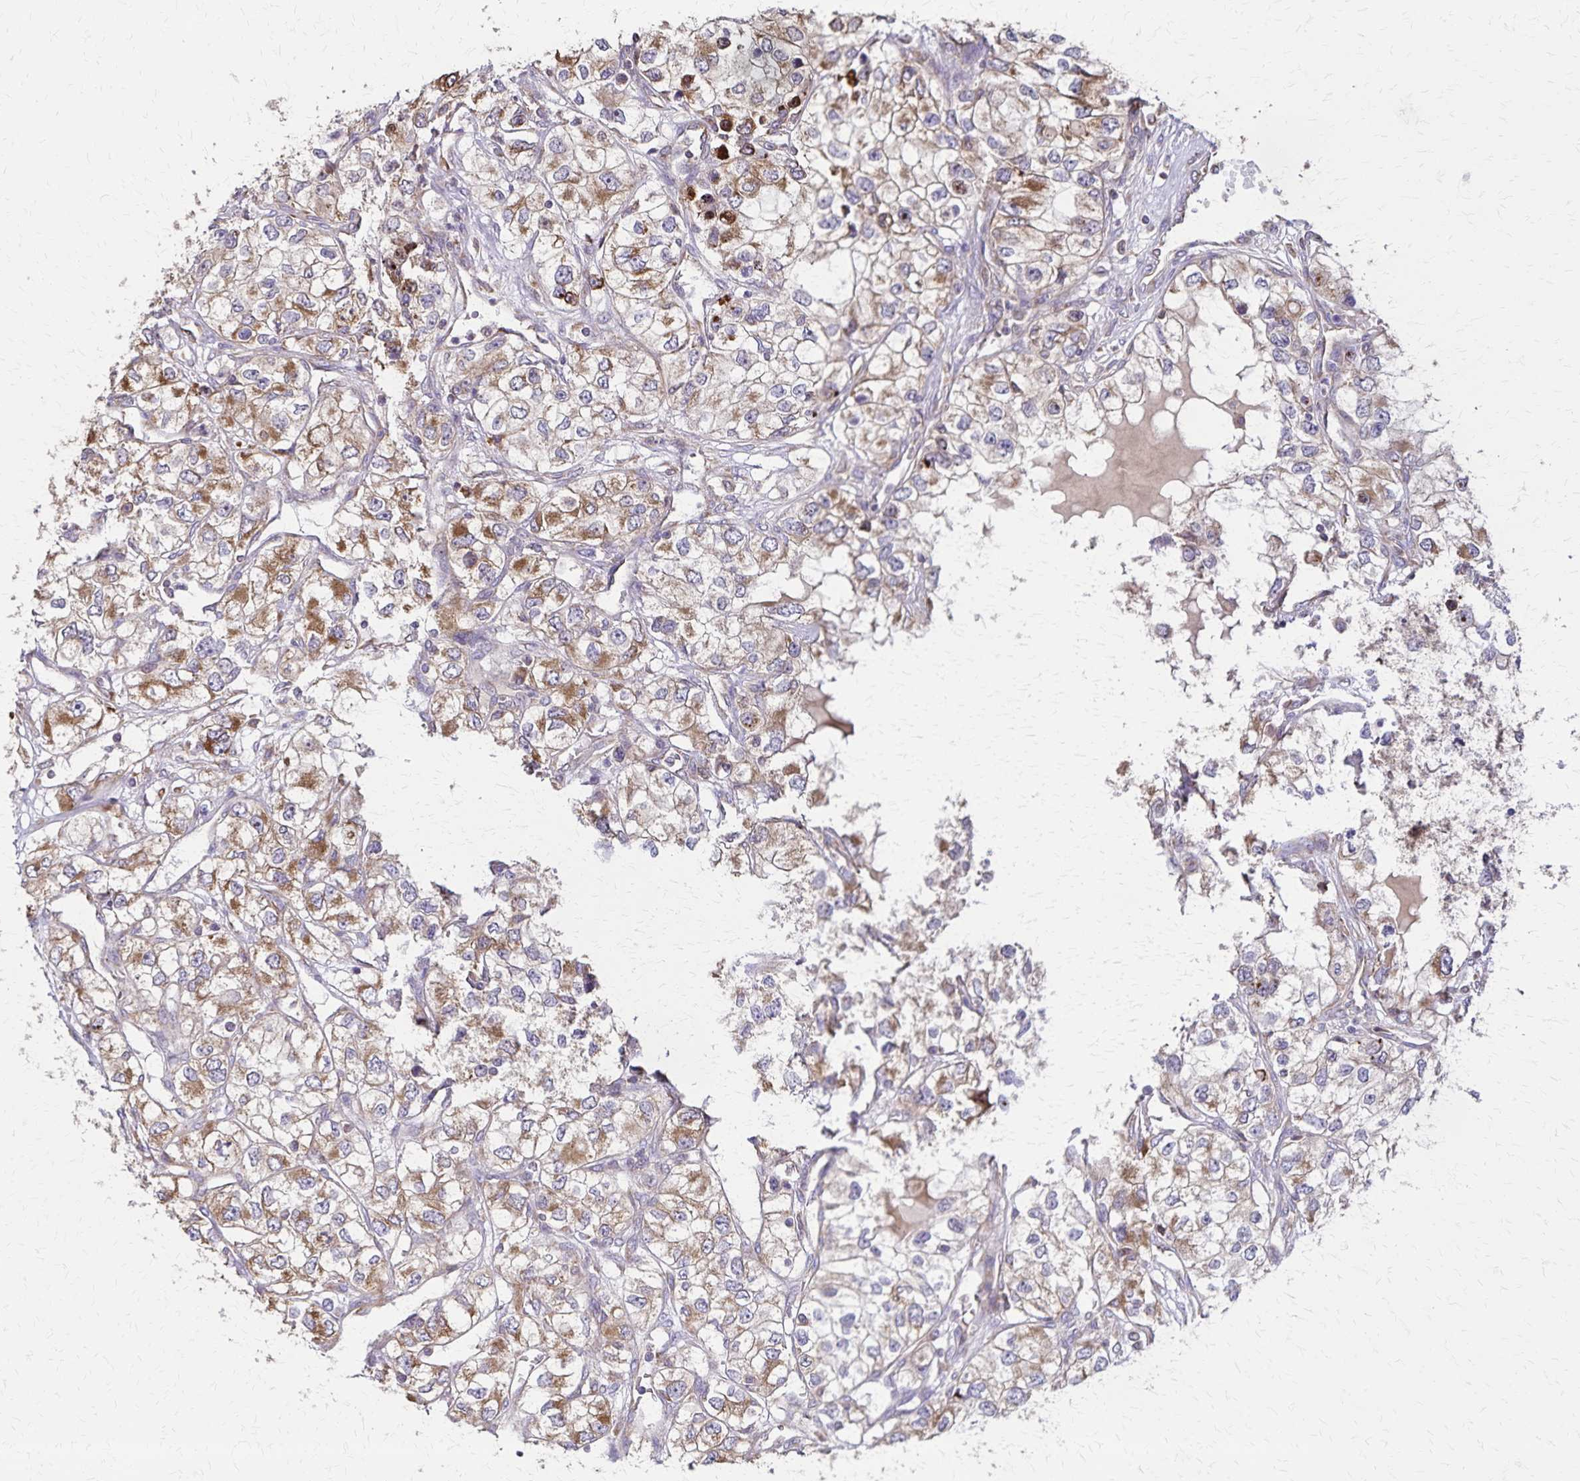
{"staining": {"intensity": "moderate", "quantity": "25%-75%", "location": "cytoplasmic/membranous"}, "tissue": "renal cancer", "cell_type": "Tumor cells", "image_type": "cancer", "snomed": [{"axis": "morphology", "description": "Adenocarcinoma, NOS"}, {"axis": "topography", "description": "Kidney"}], "caption": "This is a micrograph of IHC staining of adenocarcinoma (renal), which shows moderate staining in the cytoplasmic/membranous of tumor cells.", "gene": "RNF10", "patient": {"sex": "female", "age": 59}}